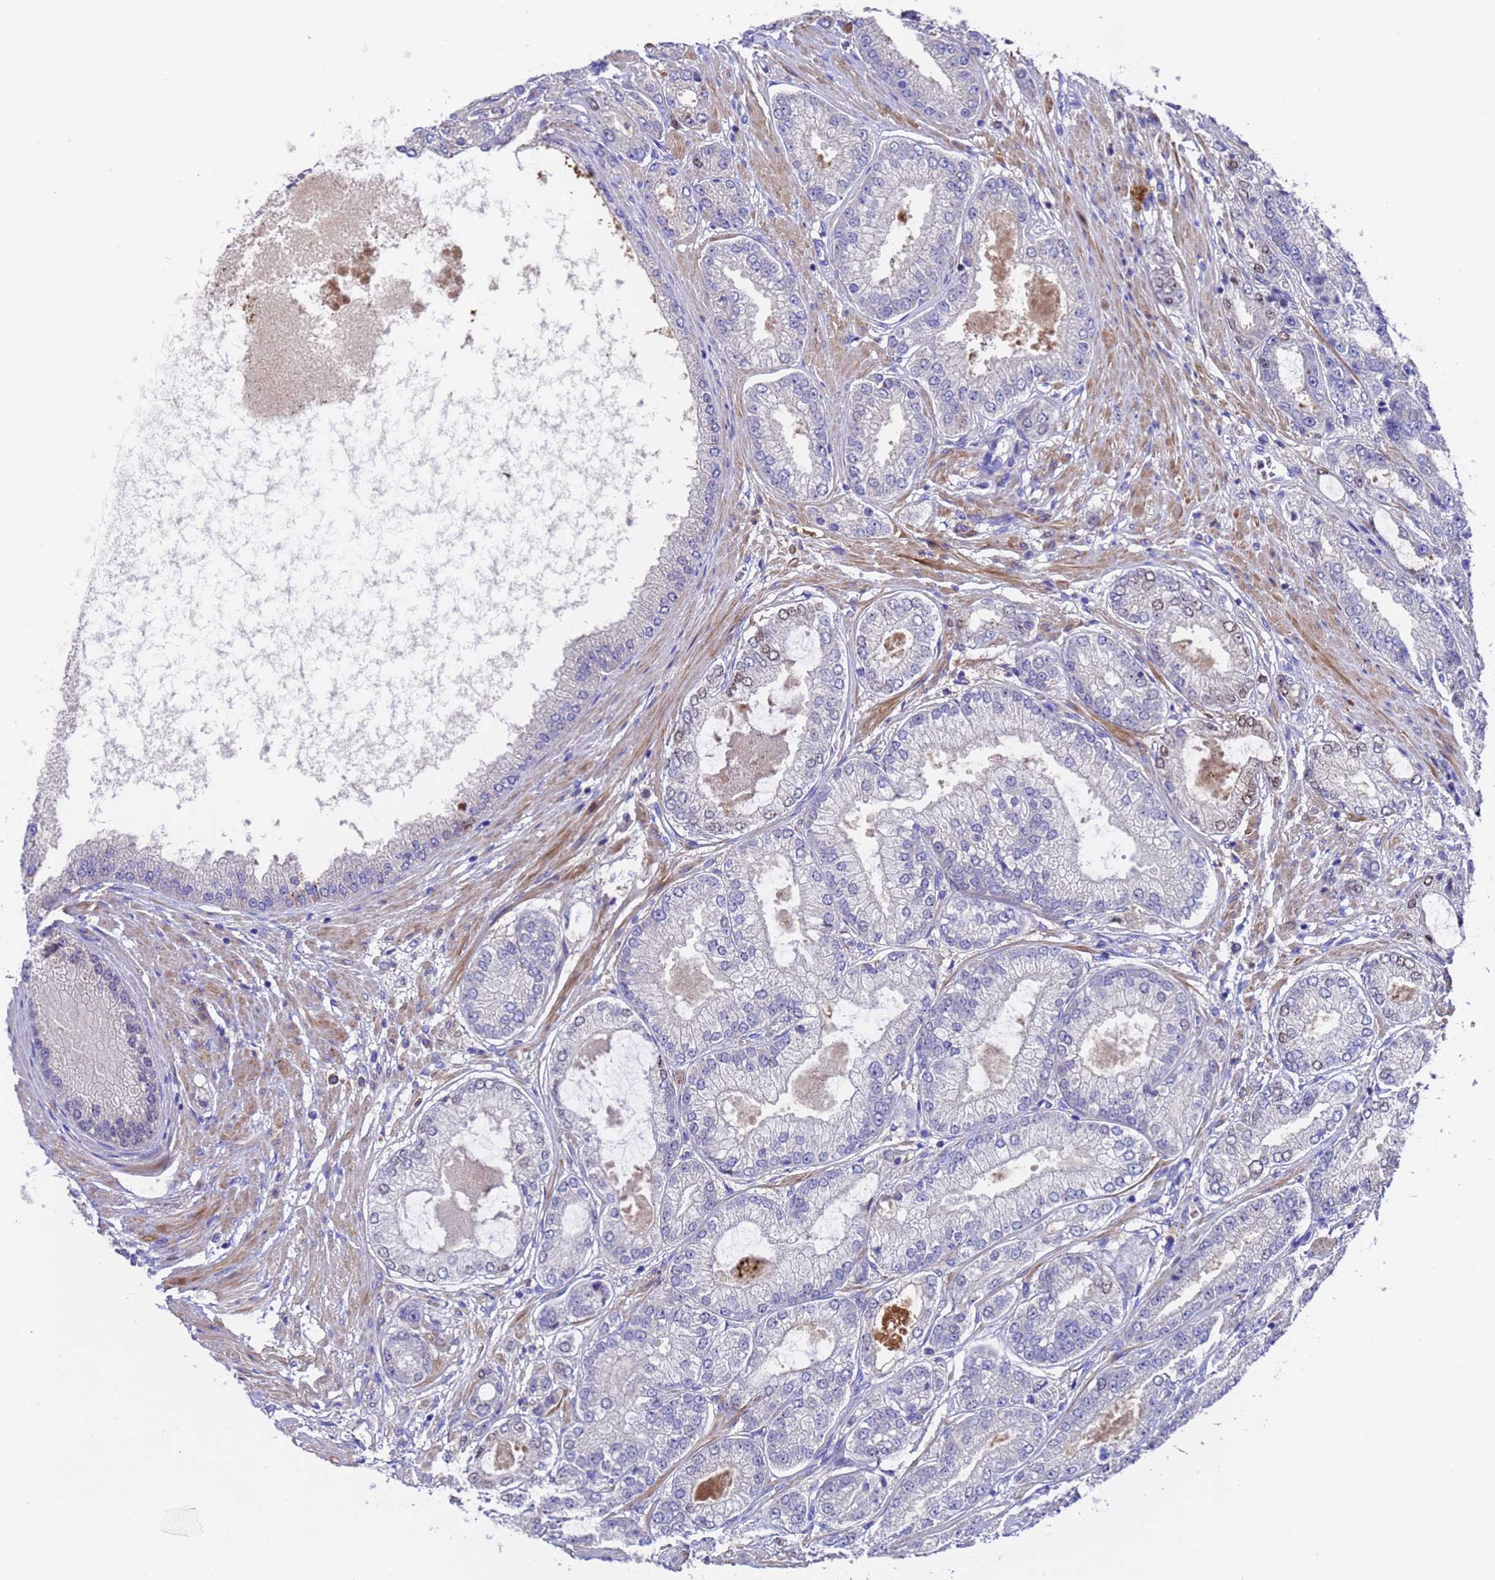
{"staining": {"intensity": "negative", "quantity": "none", "location": "none"}, "tissue": "prostate cancer", "cell_type": "Tumor cells", "image_type": "cancer", "snomed": [{"axis": "morphology", "description": "Adenocarcinoma, High grade"}, {"axis": "topography", "description": "Prostate"}], "caption": "A micrograph of human prostate cancer (adenocarcinoma (high-grade)) is negative for staining in tumor cells. Nuclei are stained in blue.", "gene": "ELP6", "patient": {"sex": "male", "age": 71}}